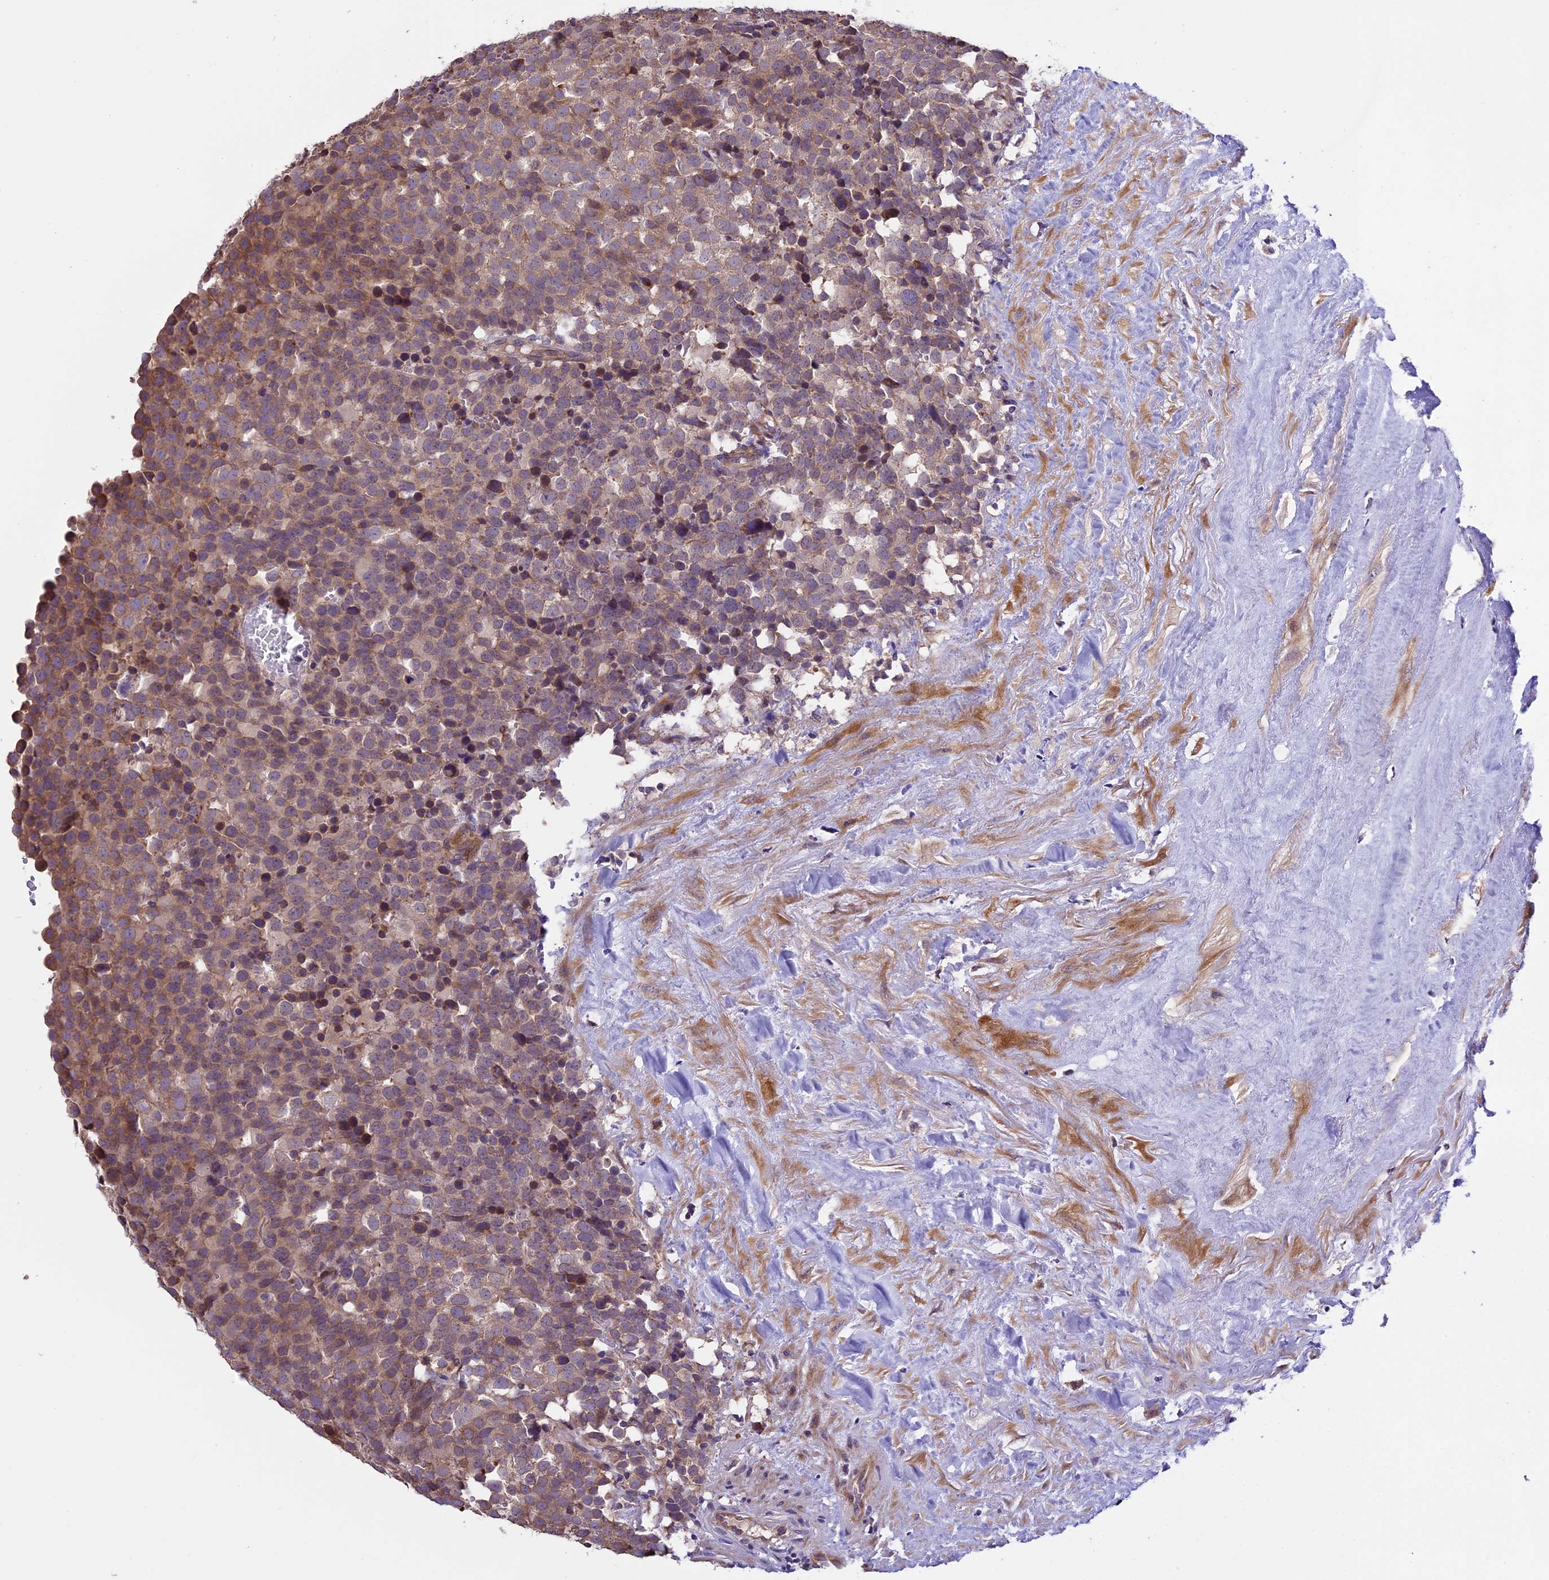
{"staining": {"intensity": "moderate", "quantity": "25%-75%", "location": "cytoplasmic/membranous"}, "tissue": "testis cancer", "cell_type": "Tumor cells", "image_type": "cancer", "snomed": [{"axis": "morphology", "description": "Seminoma, NOS"}, {"axis": "topography", "description": "Testis"}], "caption": "An image of seminoma (testis) stained for a protein exhibits moderate cytoplasmic/membranous brown staining in tumor cells.", "gene": "ABCC10", "patient": {"sex": "male", "age": 71}}